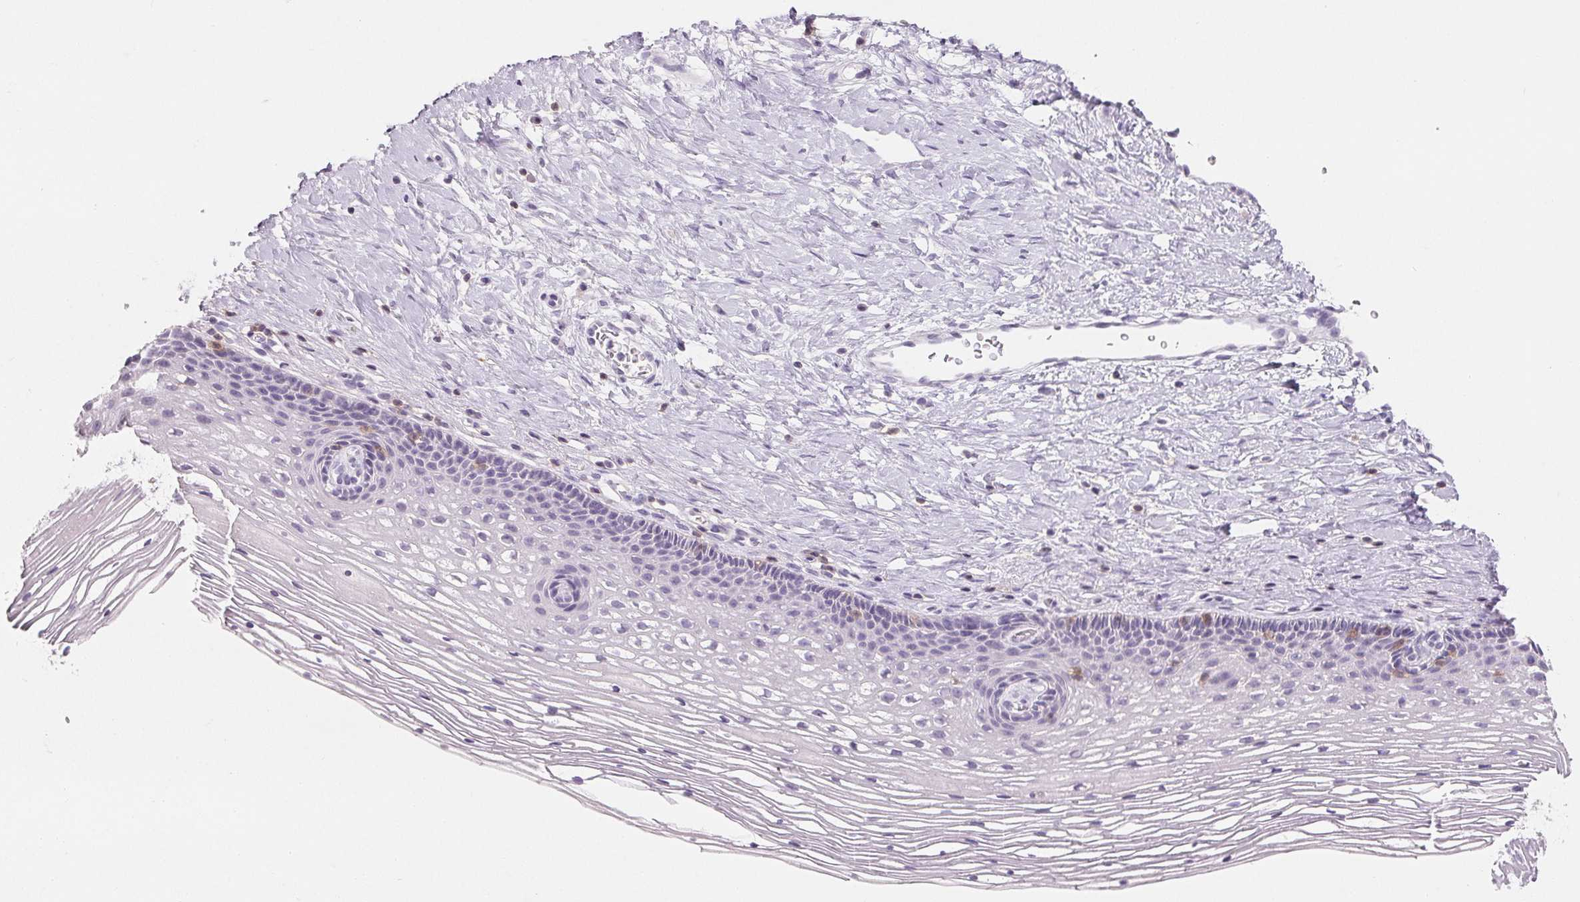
{"staining": {"intensity": "negative", "quantity": "none", "location": "none"}, "tissue": "cervix", "cell_type": "Glandular cells", "image_type": "normal", "snomed": [{"axis": "morphology", "description": "Normal tissue, NOS"}, {"axis": "topography", "description": "Cervix"}], "caption": "This image is of unremarkable cervix stained with immunohistochemistry to label a protein in brown with the nuclei are counter-stained blue. There is no expression in glandular cells.", "gene": "CD69", "patient": {"sex": "female", "age": 34}}